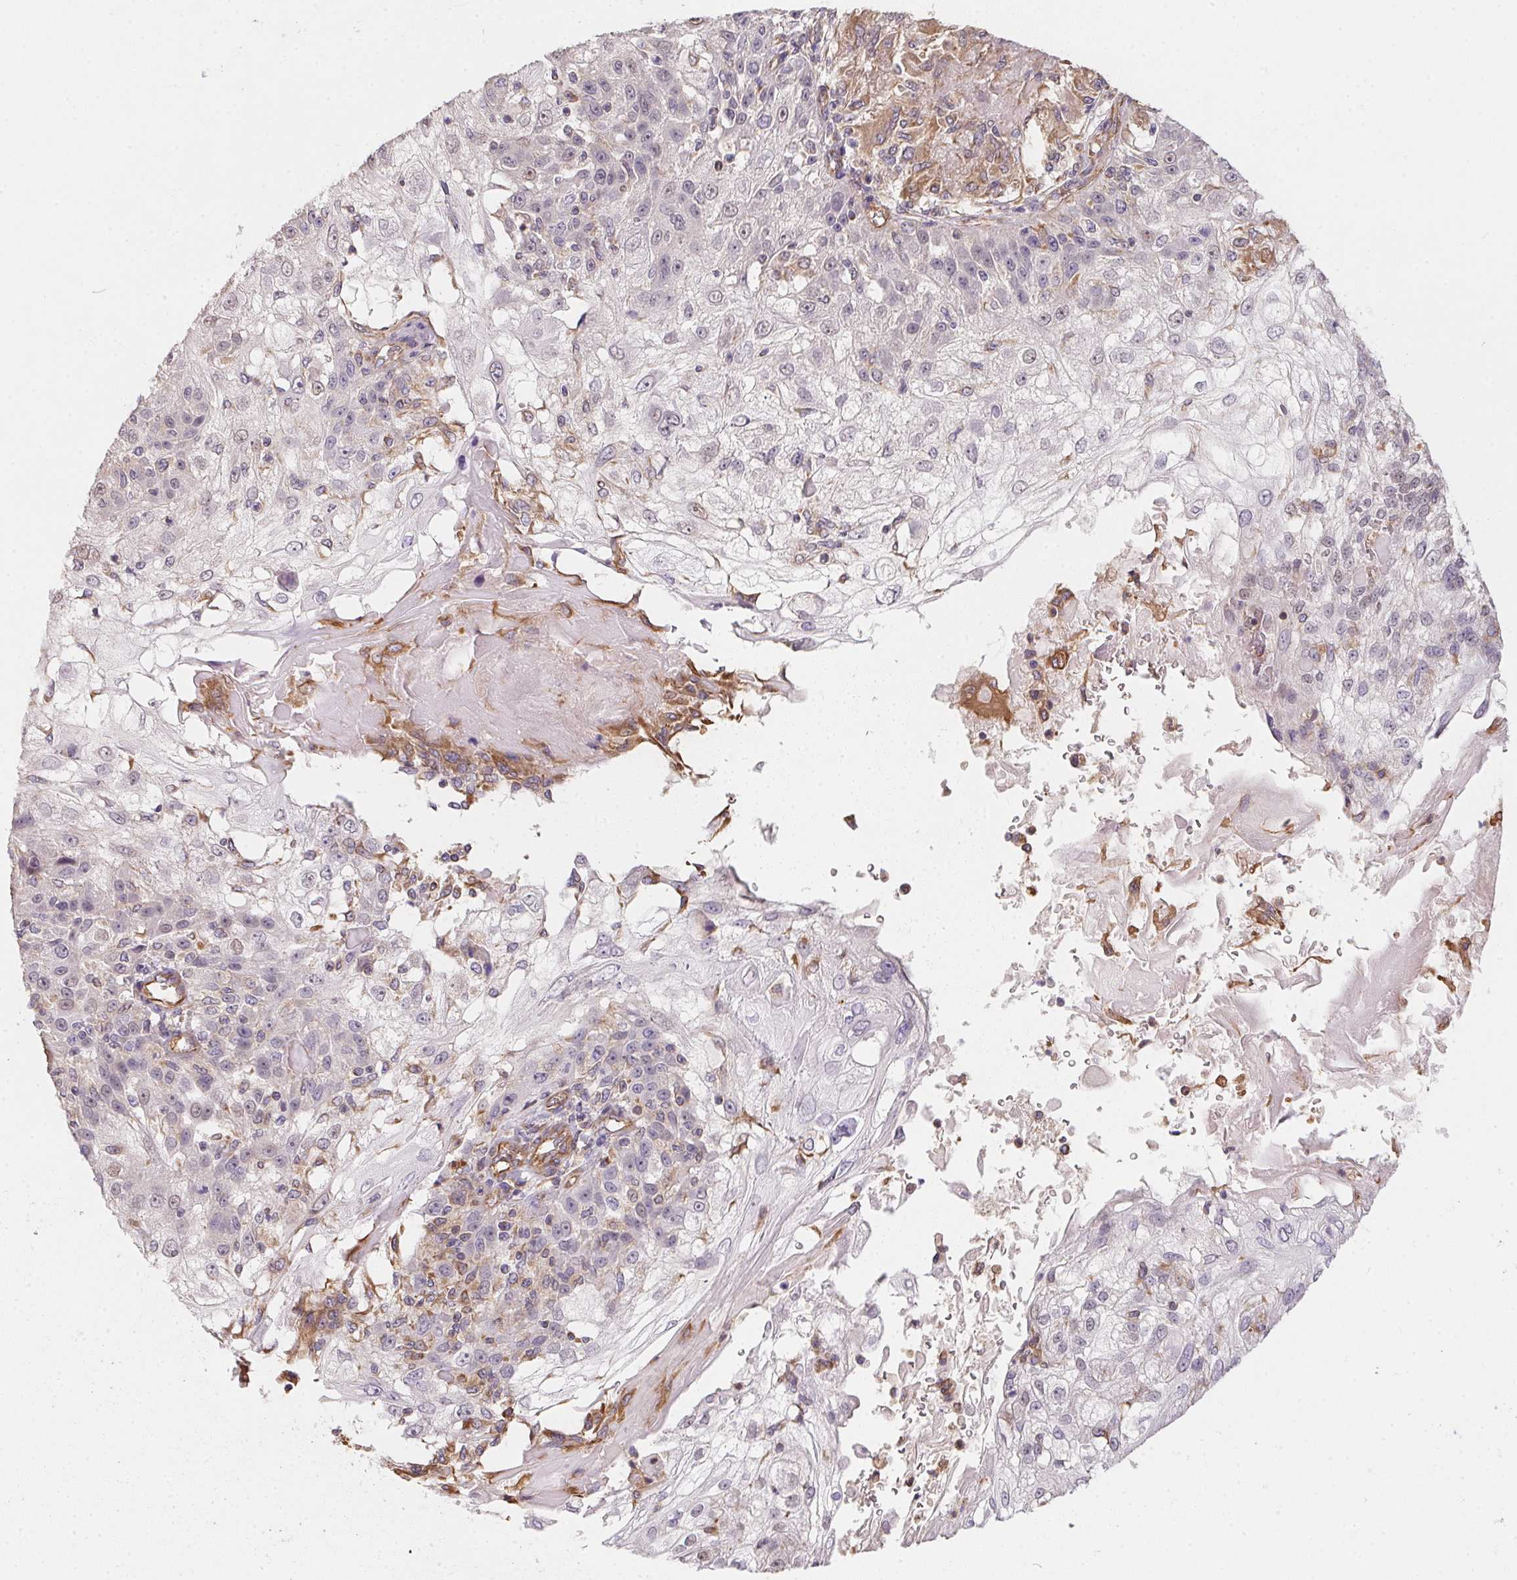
{"staining": {"intensity": "moderate", "quantity": "<25%", "location": "cytoplasmic/membranous"}, "tissue": "skin cancer", "cell_type": "Tumor cells", "image_type": "cancer", "snomed": [{"axis": "morphology", "description": "Normal tissue, NOS"}, {"axis": "morphology", "description": "Squamous cell carcinoma, NOS"}, {"axis": "topography", "description": "Skin"}], "caption": "DAB (3,3'-diaminobenzidine) immunohistochemical staining of skin cancer reveals moderate cytoplasmic/membranous protein positivity in about <25% of tumor cells. (Stains: DAB (3,3'-diaminobenzidine) in brown, nuclei in blue, Microscopy: brightfield microscopy at high magnification).", "gene": "TBKBP1", "patient": {"sex": "female", "age": 83}}